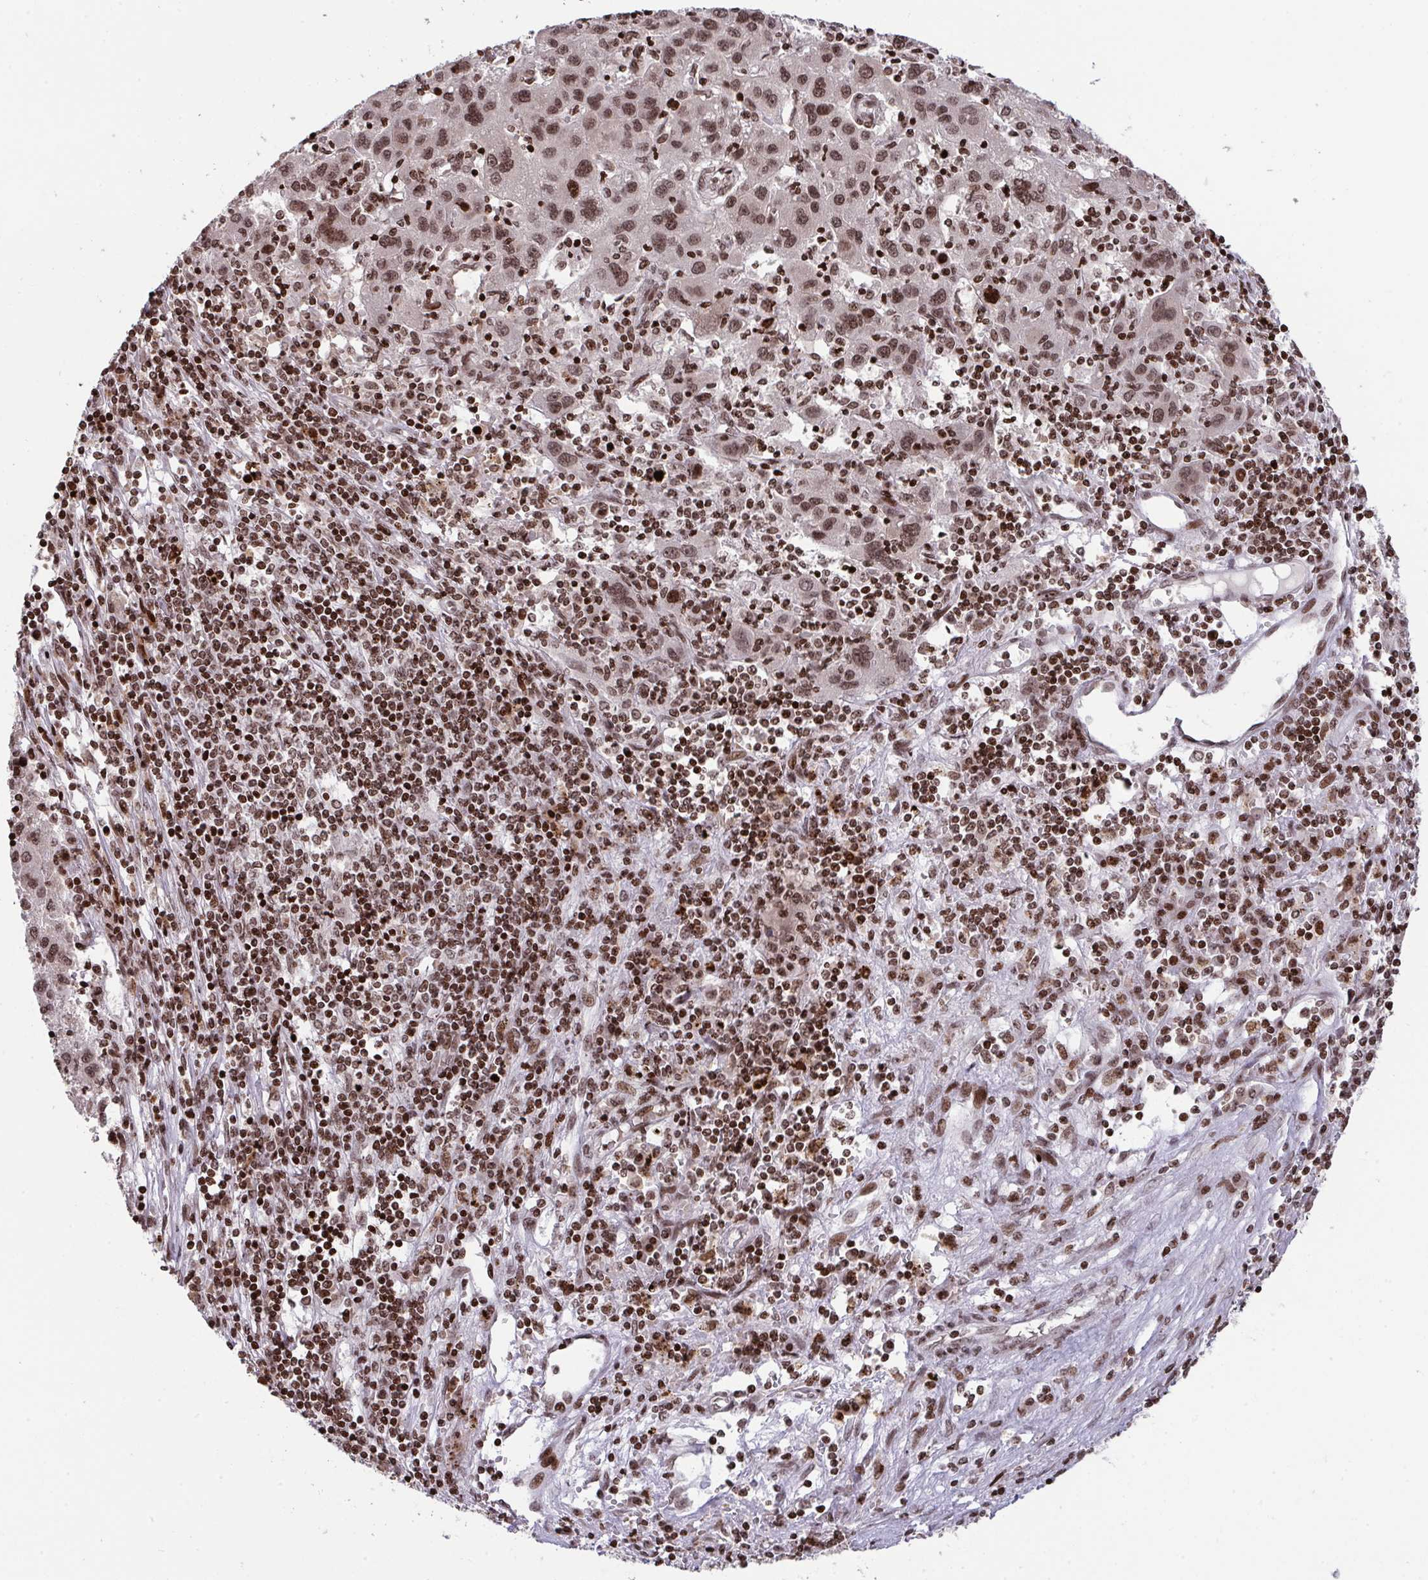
{"staining": {"intensity": "moderate", "quantity": ">75%", "location": "nuclear"}, "tissue": "liver cancer", "cell_type": "Tumor cells", "image_type": "cancer", "snomed": [{"axis": "morphology", "description": "Carcinoma, Hepatocellular, NOS"}, {"axis": "topography", "description": "Liver"}], "caption": "Protein staining by immunohistochemistry exhibits moderate nuclear expression in about >75% of tumor cells in liver cancer. (DAB (3,3'-diaminobenzidine) = brown stain, brightfield microscopy at high magnification).", "gene": "NIP7", "patient": {"sex": "female", "age": 77}}